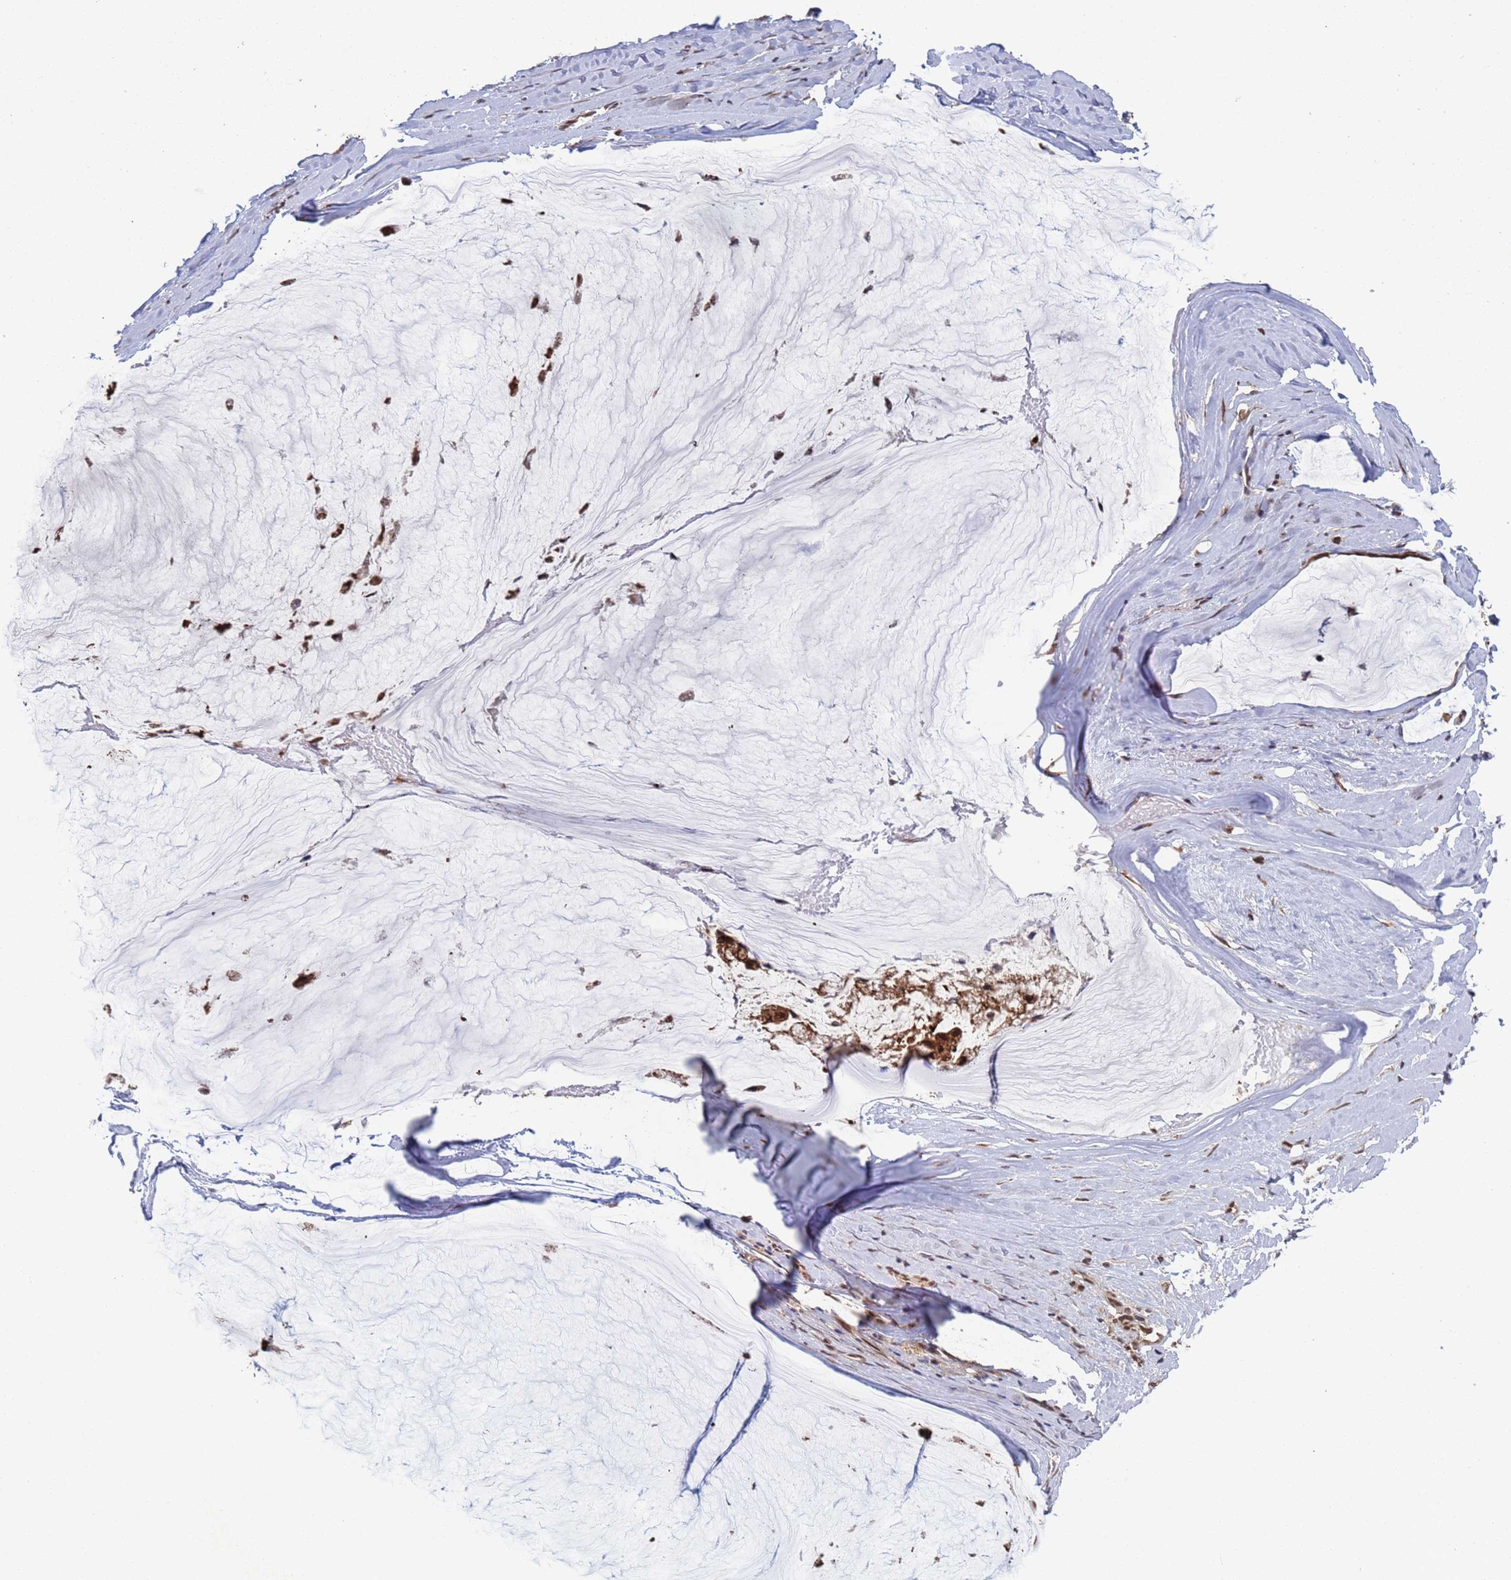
{"staining": {"intensity": "moderate", "quantity": ">75%", "location": "cytoplasmic/membranous"}, "tissue": "ovarian cancer", "cell_type": "Tumor cells", "image_type": "cancer", "snomed": [{"axis": "morphology", "description": "Cystadenocarcinoma, mucinous, NOS"}, {"axis": "topography", "description": "Ovary"}], "caption": "A brown stain highlights moderate cytoplasmic/membranous expression of a protein in human mucinous cystadenocarcinoma (ovarian) tumor cells.", "gene": "FUBP3", "patient": {"sex": "female", "age": 39}}